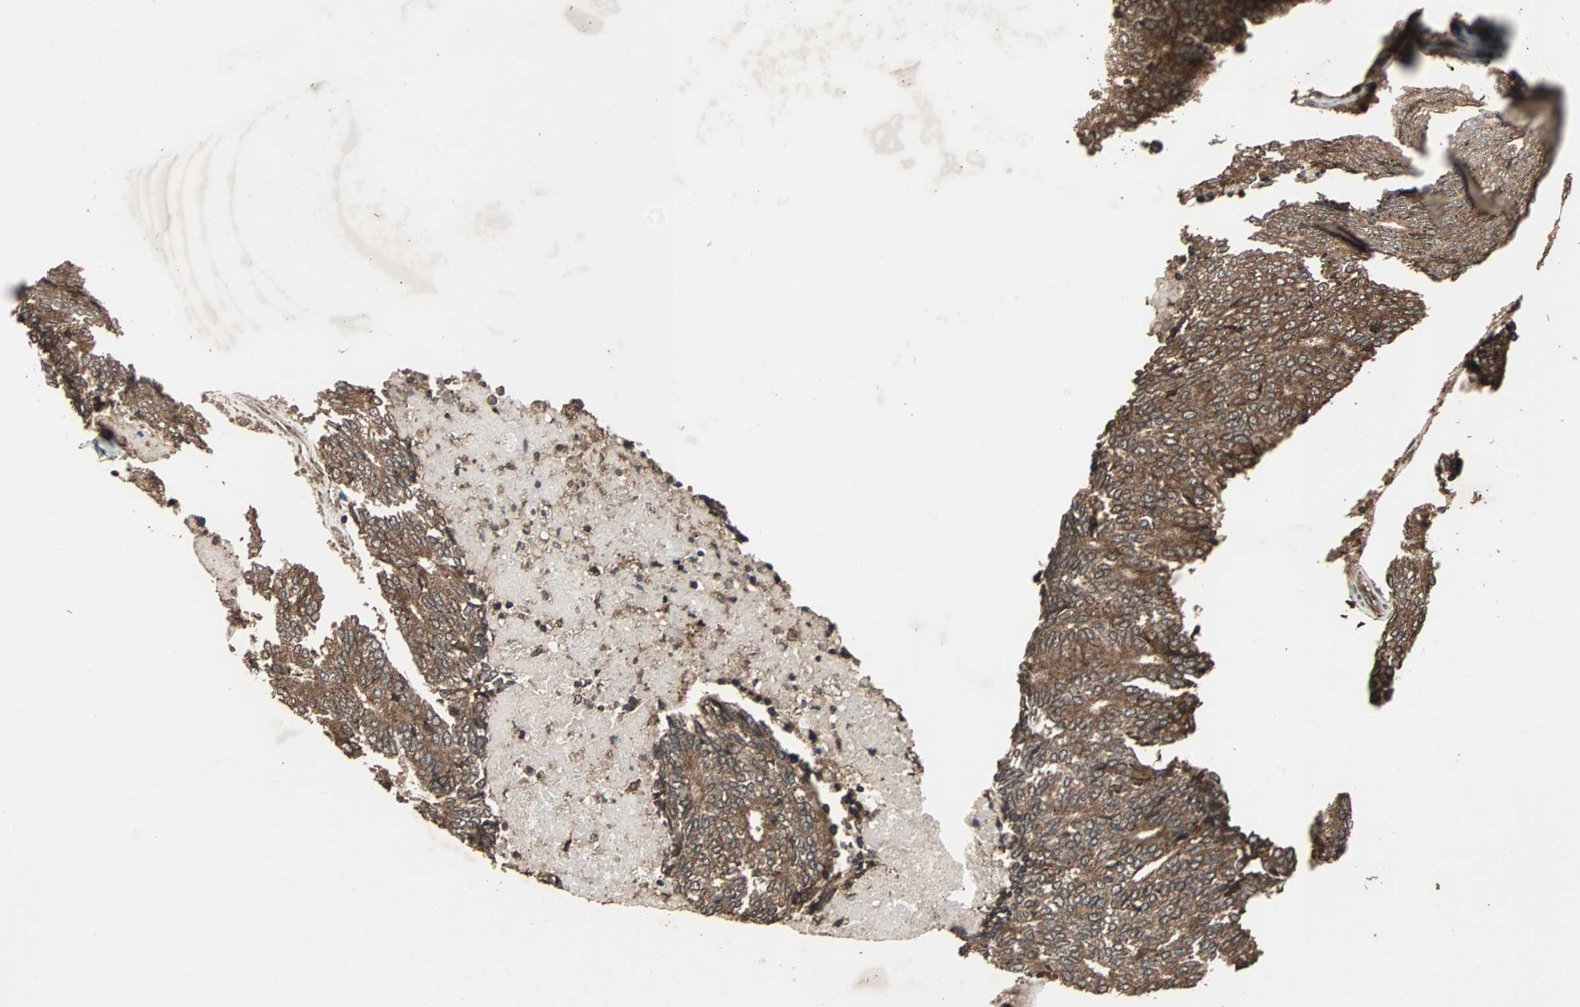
{"staining": {"intensity": "strong", "quantity": ">75%", "location": "cytoplasmic/membranous"}, "tissue": "prostate cancer", "cell_type": "Tumor cells", "image_type": "cancer", "snomed": [{"axis": "morphology", "description": "Adenocarcinoma, High grade"}, {"axis": "topography", "description": "Prostate"}], "caption": "Prostate cancer (adenocarcinoma (high-grade)) stained with DAB (3,3'-diaminobenzidine) immunohistochemistry shows high levels of strong cytoplasmic/membranous staining in approximately >75% of tumor cells.", "gene": "LAMTOR5", "patient": {"sex": "male", "age": 55}}